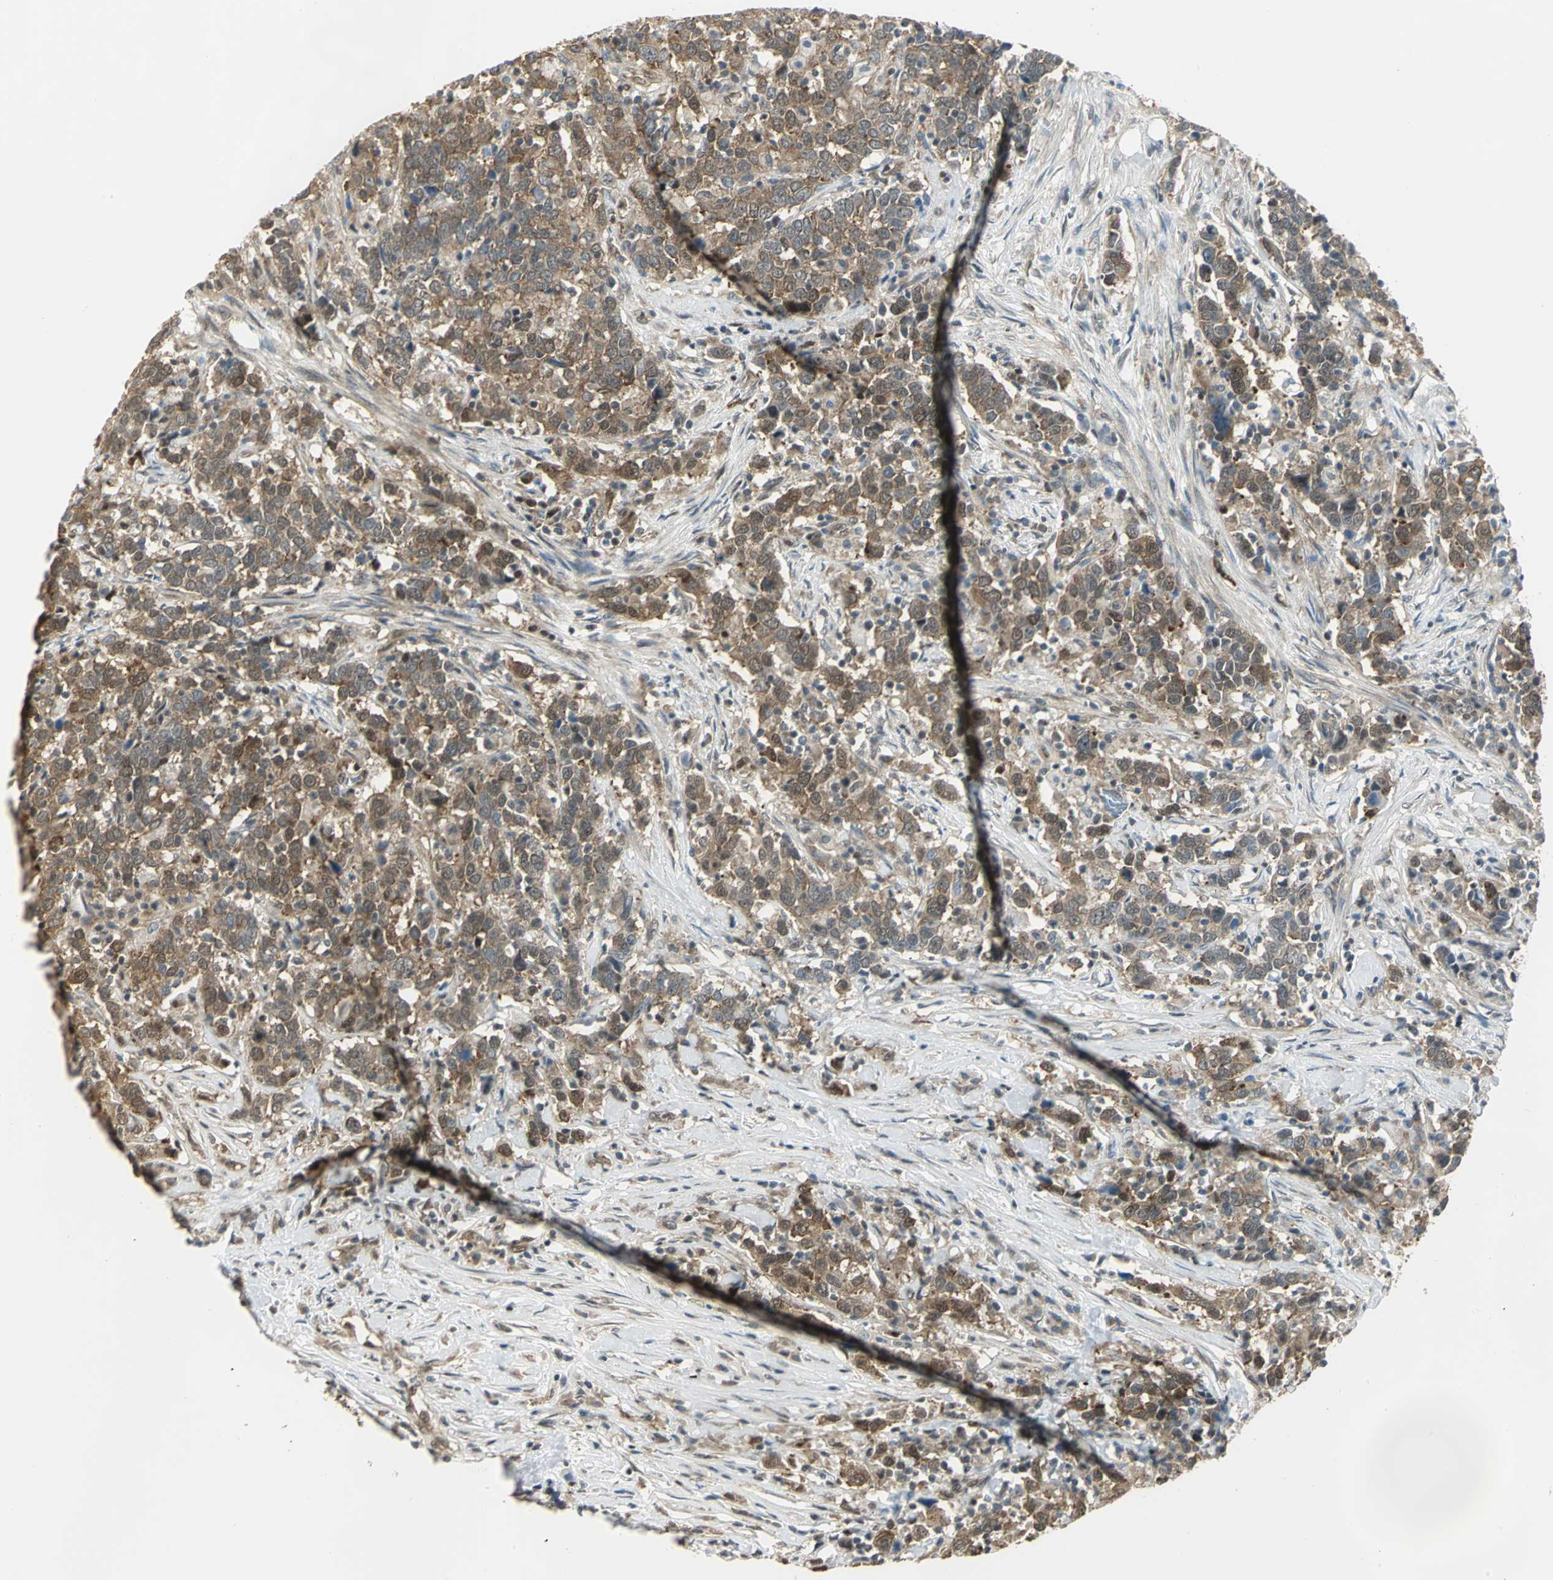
{"staining": {"intensity": "moderate", "quantity": ">75%", "location": "cytoplasmic/membranous"}, "tissue": "urothelial cancer", "cell_type": "Tumor cells", "image_type": "cancer", "snomed": [{"axis": "morphology", "description": "Urothelial carcinoma, High grade"}, {"axis": "topography", "description": "Urinary bladder"}], "caption": "Moderate cytoplasmic/membranous positivity for a protein is appreciated in about >75% of tumor cells of urothelial cancer using IHC.", "gene": "DDX5", "patient": {"sex": "male", "age": 61}}